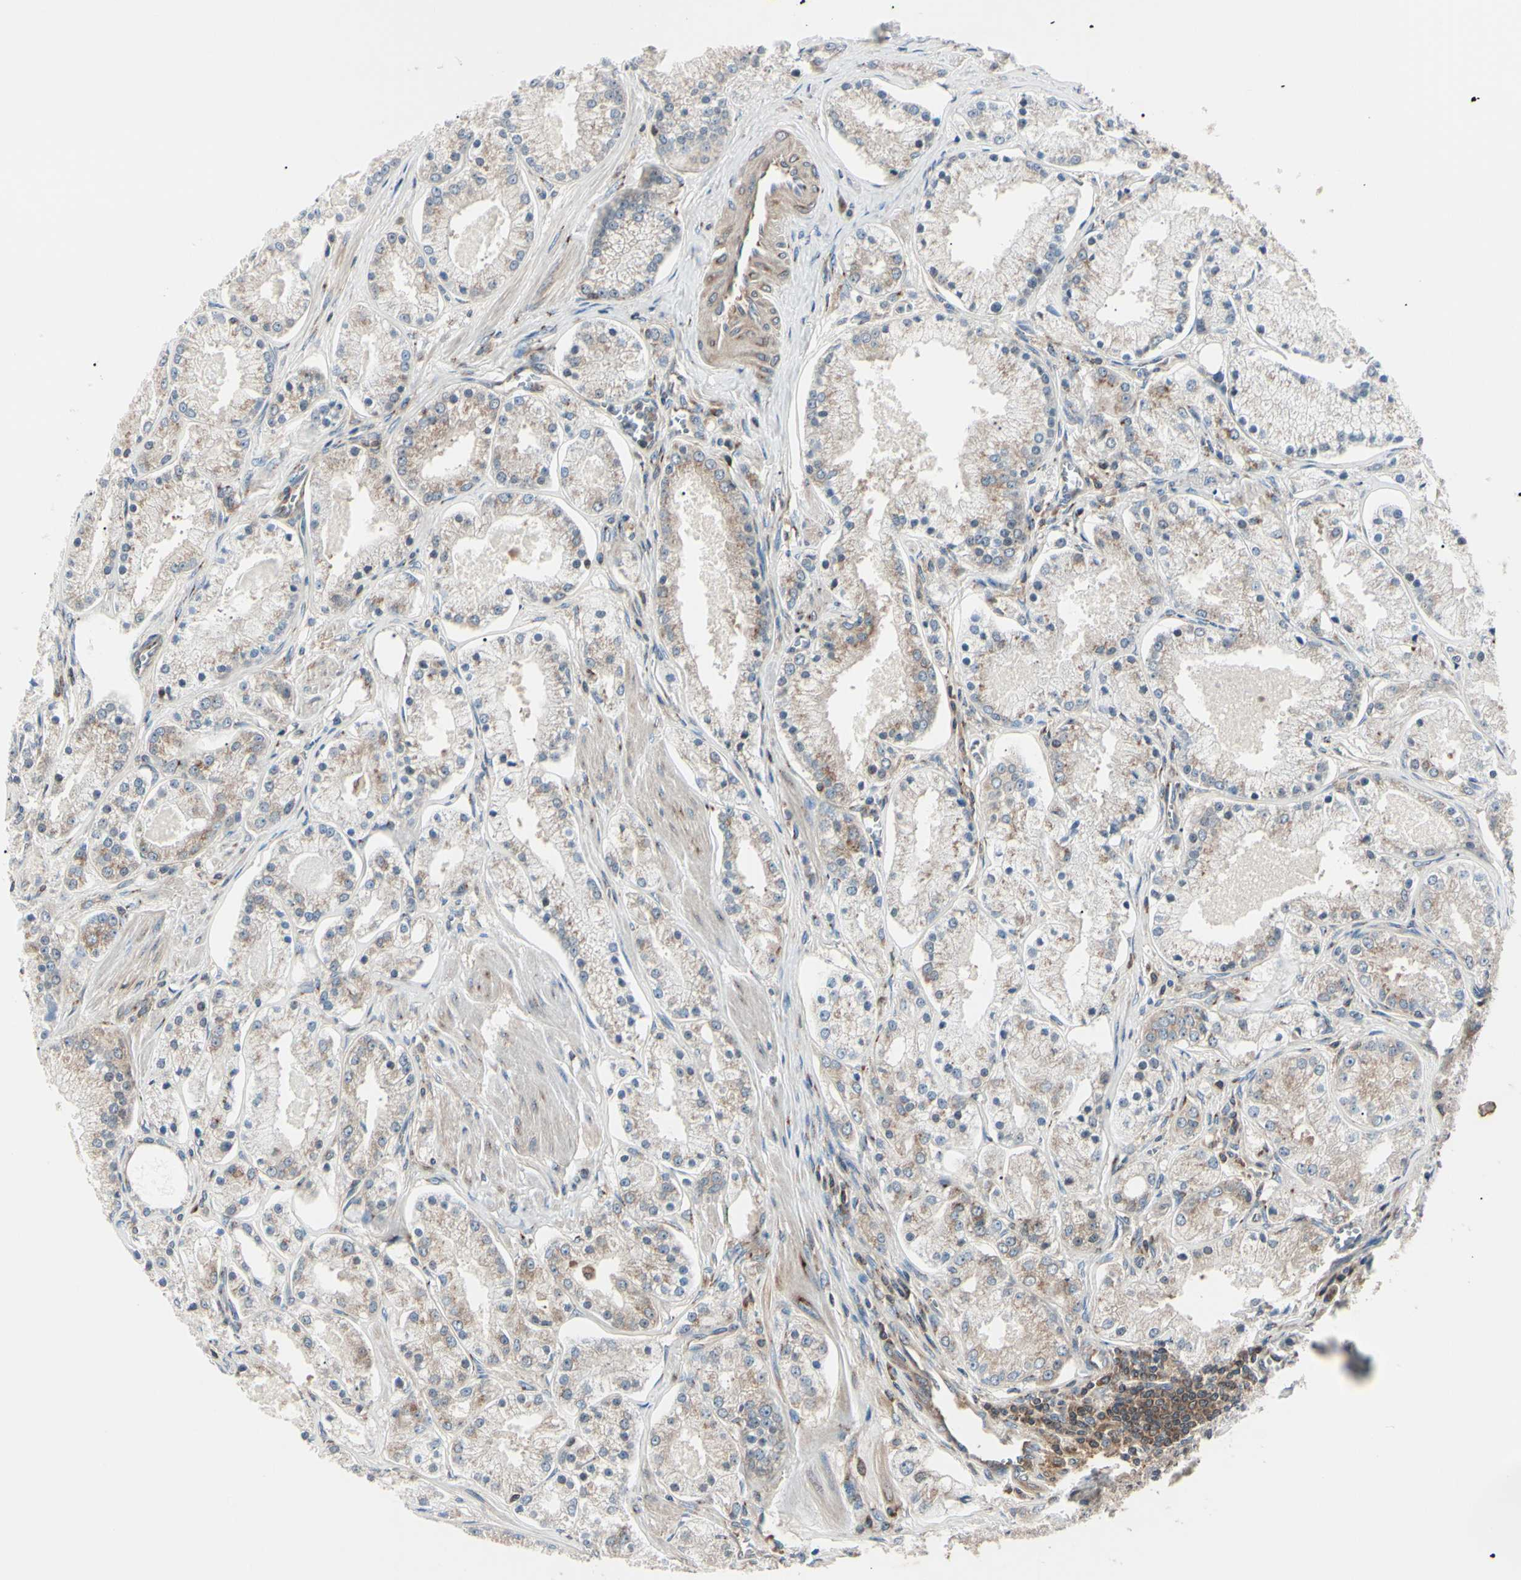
{"staining": {"intensity": "weak", "quantity": "25%-75%", "location": "cytoplasmic/membranous"}, "tissue": "prostate cancer", "cell_type": "Tumor cells", "image_type": "cancer", "snomed": [{"axis": "morphology", "description": "Adenocarcinoma, High grade"}, {"axis": "topography", "description": "Prostate"}], "caption": "Weak cytoplasmic/membranous protein expression is seen in approximately 25%-75% of tumor cells in prostate cancer (high-grade adenocarcinoma).", "gene": "MAPRE1", "patient": {"sex": "male", "age": 66}}